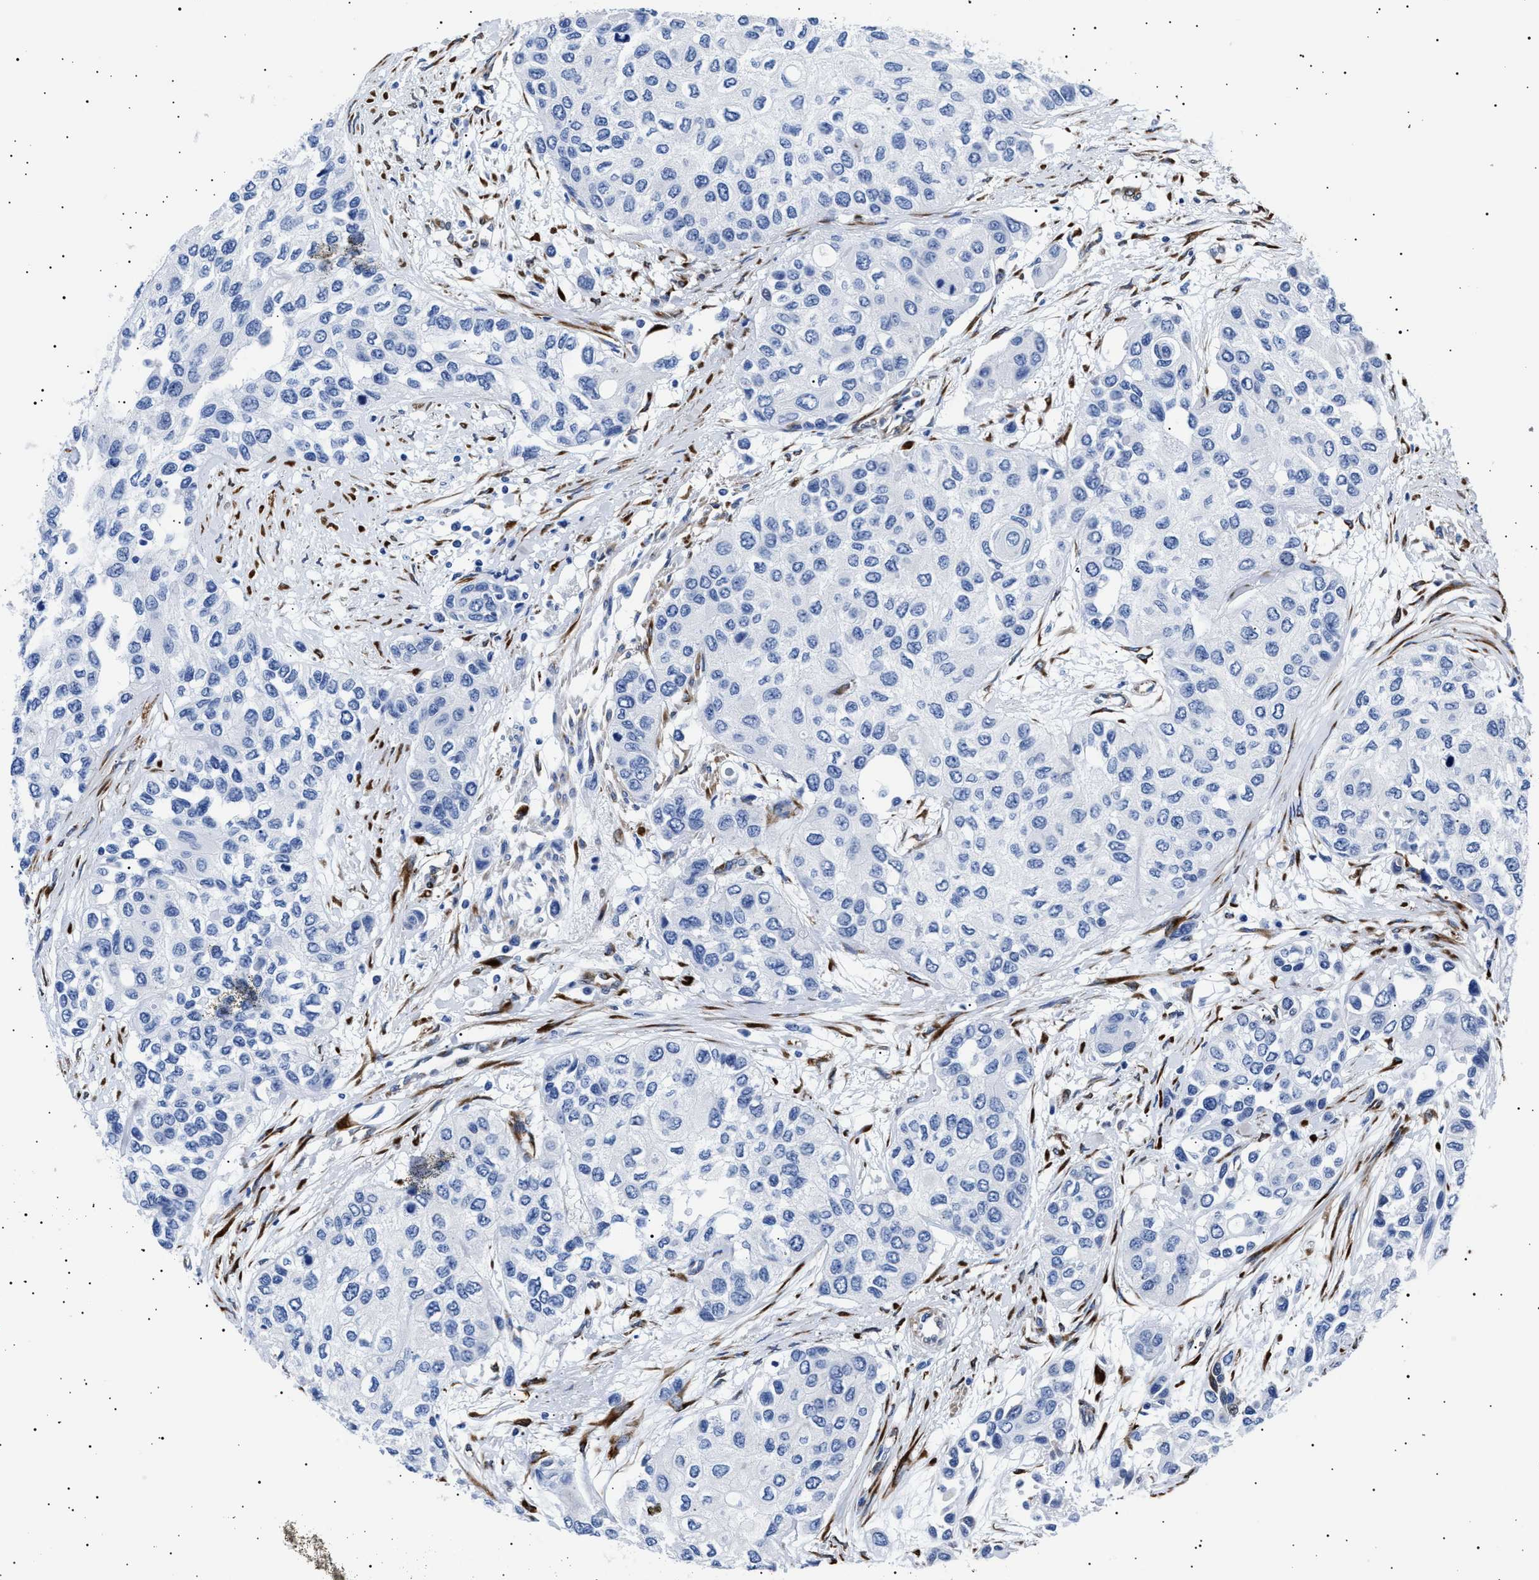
{"staining": {"intensity": "negative", "quantity": "none", "location": "none"}, "tissue": "urothelial cancer", "cell_type": "Tumor cells", "image_type": "cancer", "snomed": [{"axis": "morphology", "description": "Urothelial carcinoma, High grade"}, {"axis": "topography", "description": "Urinary bladder"}], "caption": "The immunohistochemistry histopathology image has no significant staining in tumor cells of urothelial carcinoma (high-grade) tissue.", "gene": "HEMGN", "patient": {"sex": "female", "age": 56}}